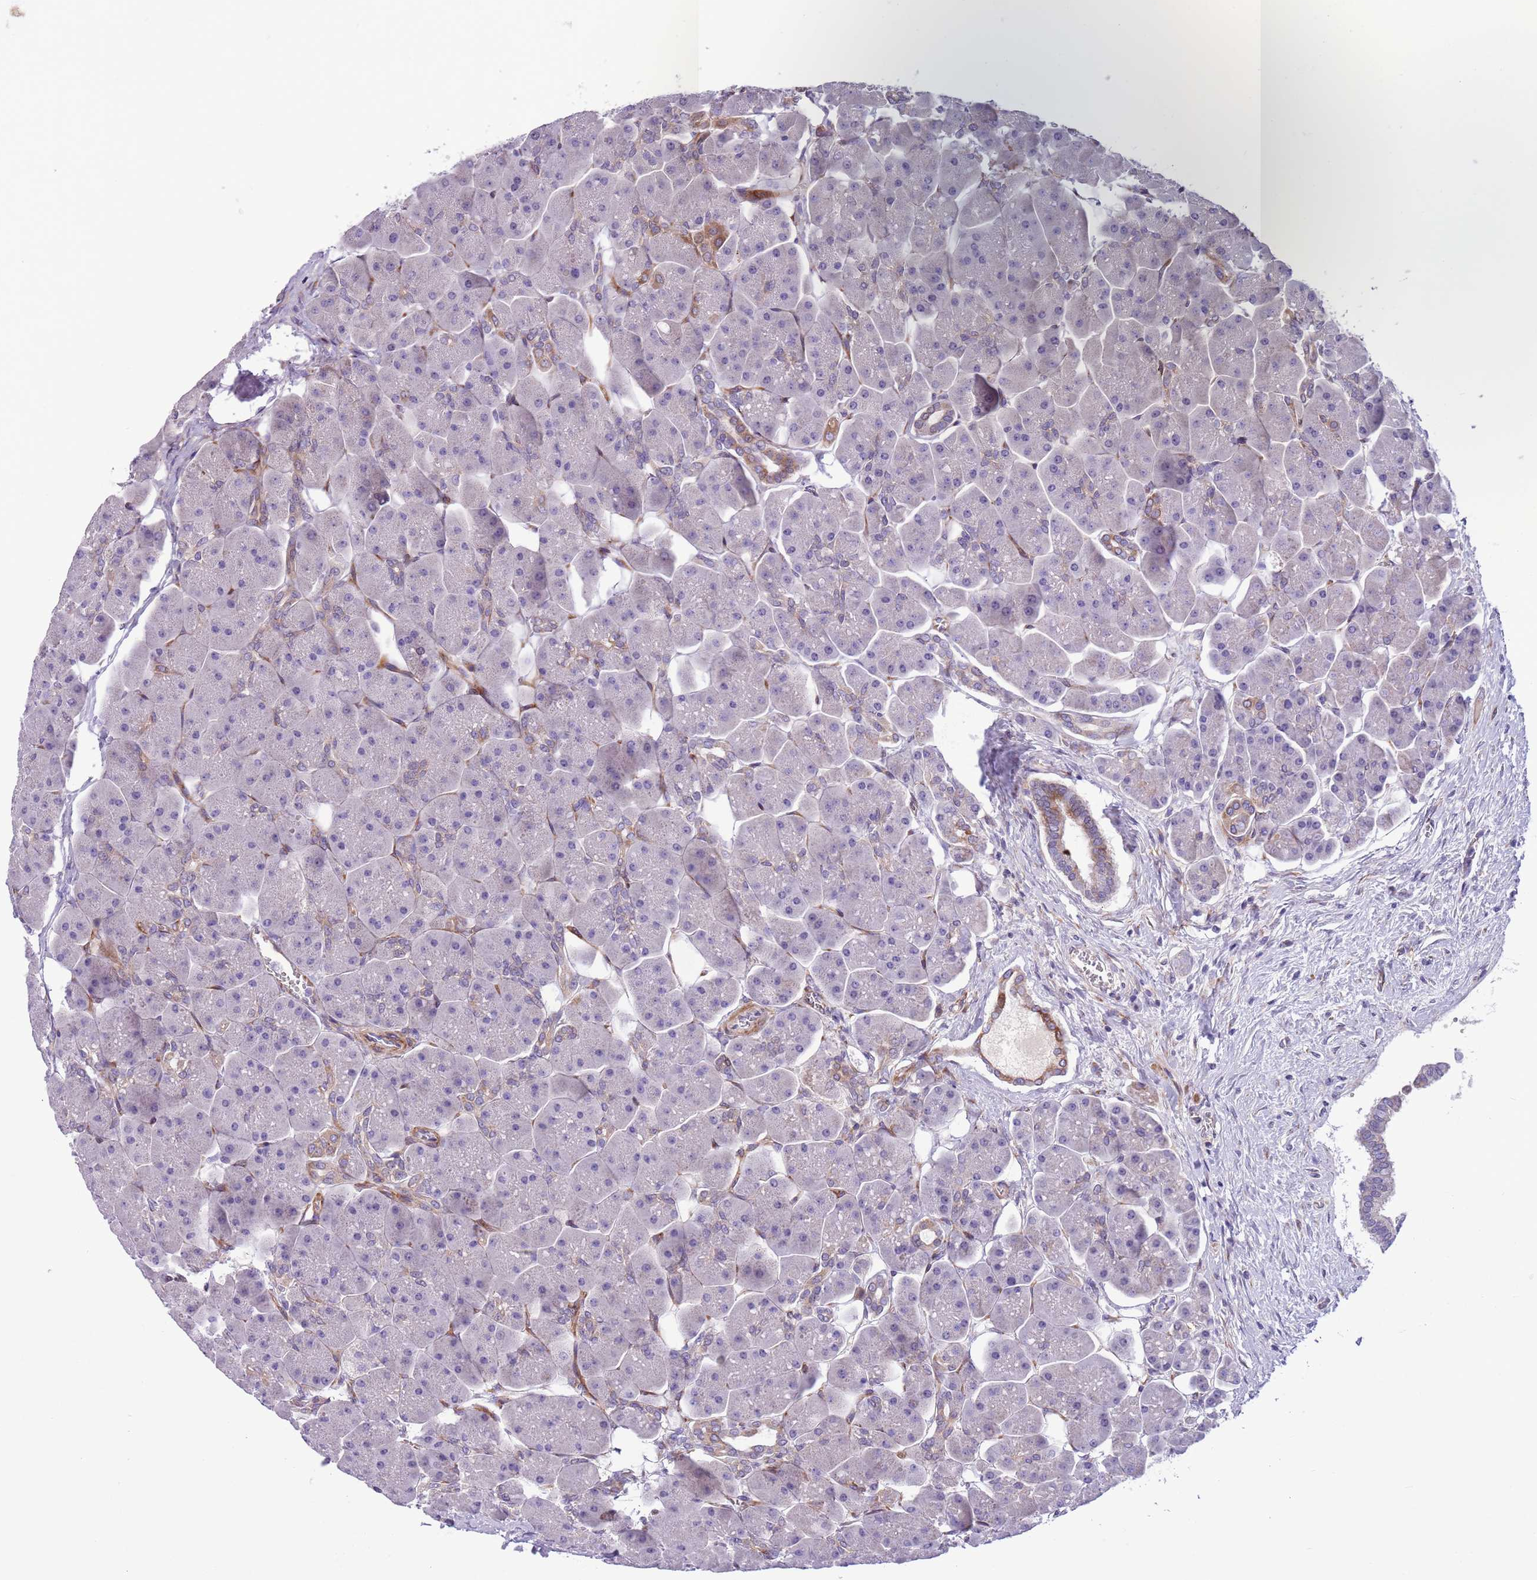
{"staining": {"intensity": "moderate", "quantity": "<25%", "location": "cytoplasmic/membranous"}, "tissue": "pancreas", "cell_type": "Exocrine glandular cells", "image_type": "normal", "snomed": [{"axis": "morphology", "description": "Normal tissue, NOS"}, {"axis": "topography", "description": "Pancreas"}], "caption": "Exocrine glandular cells reveal low levels of moderate cytoplasmic/membranous staining in about <25% of cells in benign human pancreas. The staining was performed using DAB to visualize the protein expression in brown, while the nuclei were stained in blue with hematoxylin (Magnification: 20x).", "gene": "MRPL32", "patient": {"sex": "male", "age": 66}}